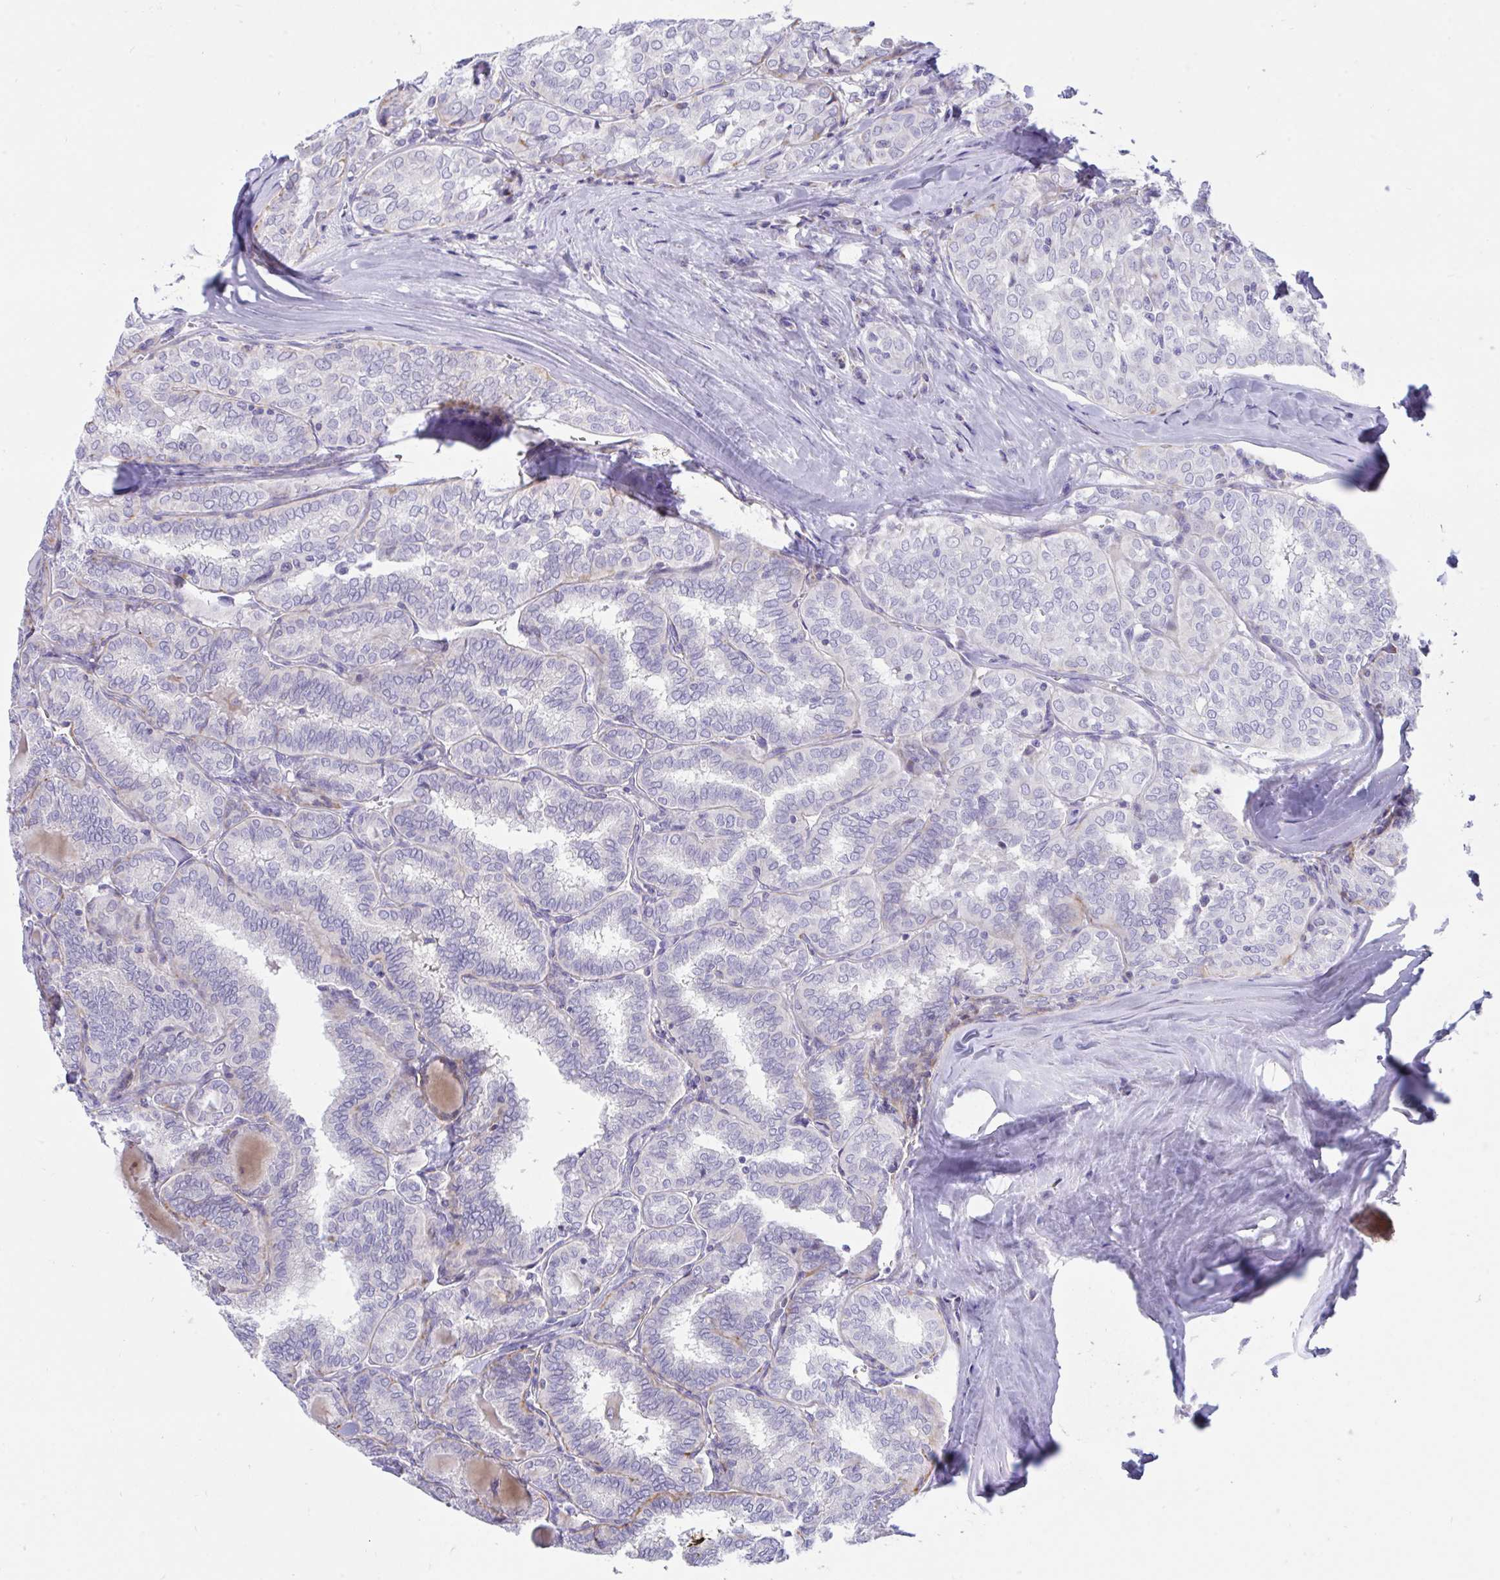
{"staining": {"intensity": "negative", "quantity": "none", "location": "none"}, "tissue": "thyroid cancer", "cell_type": "Tumor cells", "image_type": "cancer", "snomed": [{"axis": "morphology", "description": "Papillary adenocarcinoma, NOS"}, {"axis": "topography", "description": "Thyroid gland"}], "caption": "This is an immunohistochemistry micrograph of human thyroid cancer (papillary adenocarcinoma). There is no positivity in tumor cells.", "gene": "DTX3", "patient": {"sex": "female", "age": 30}}